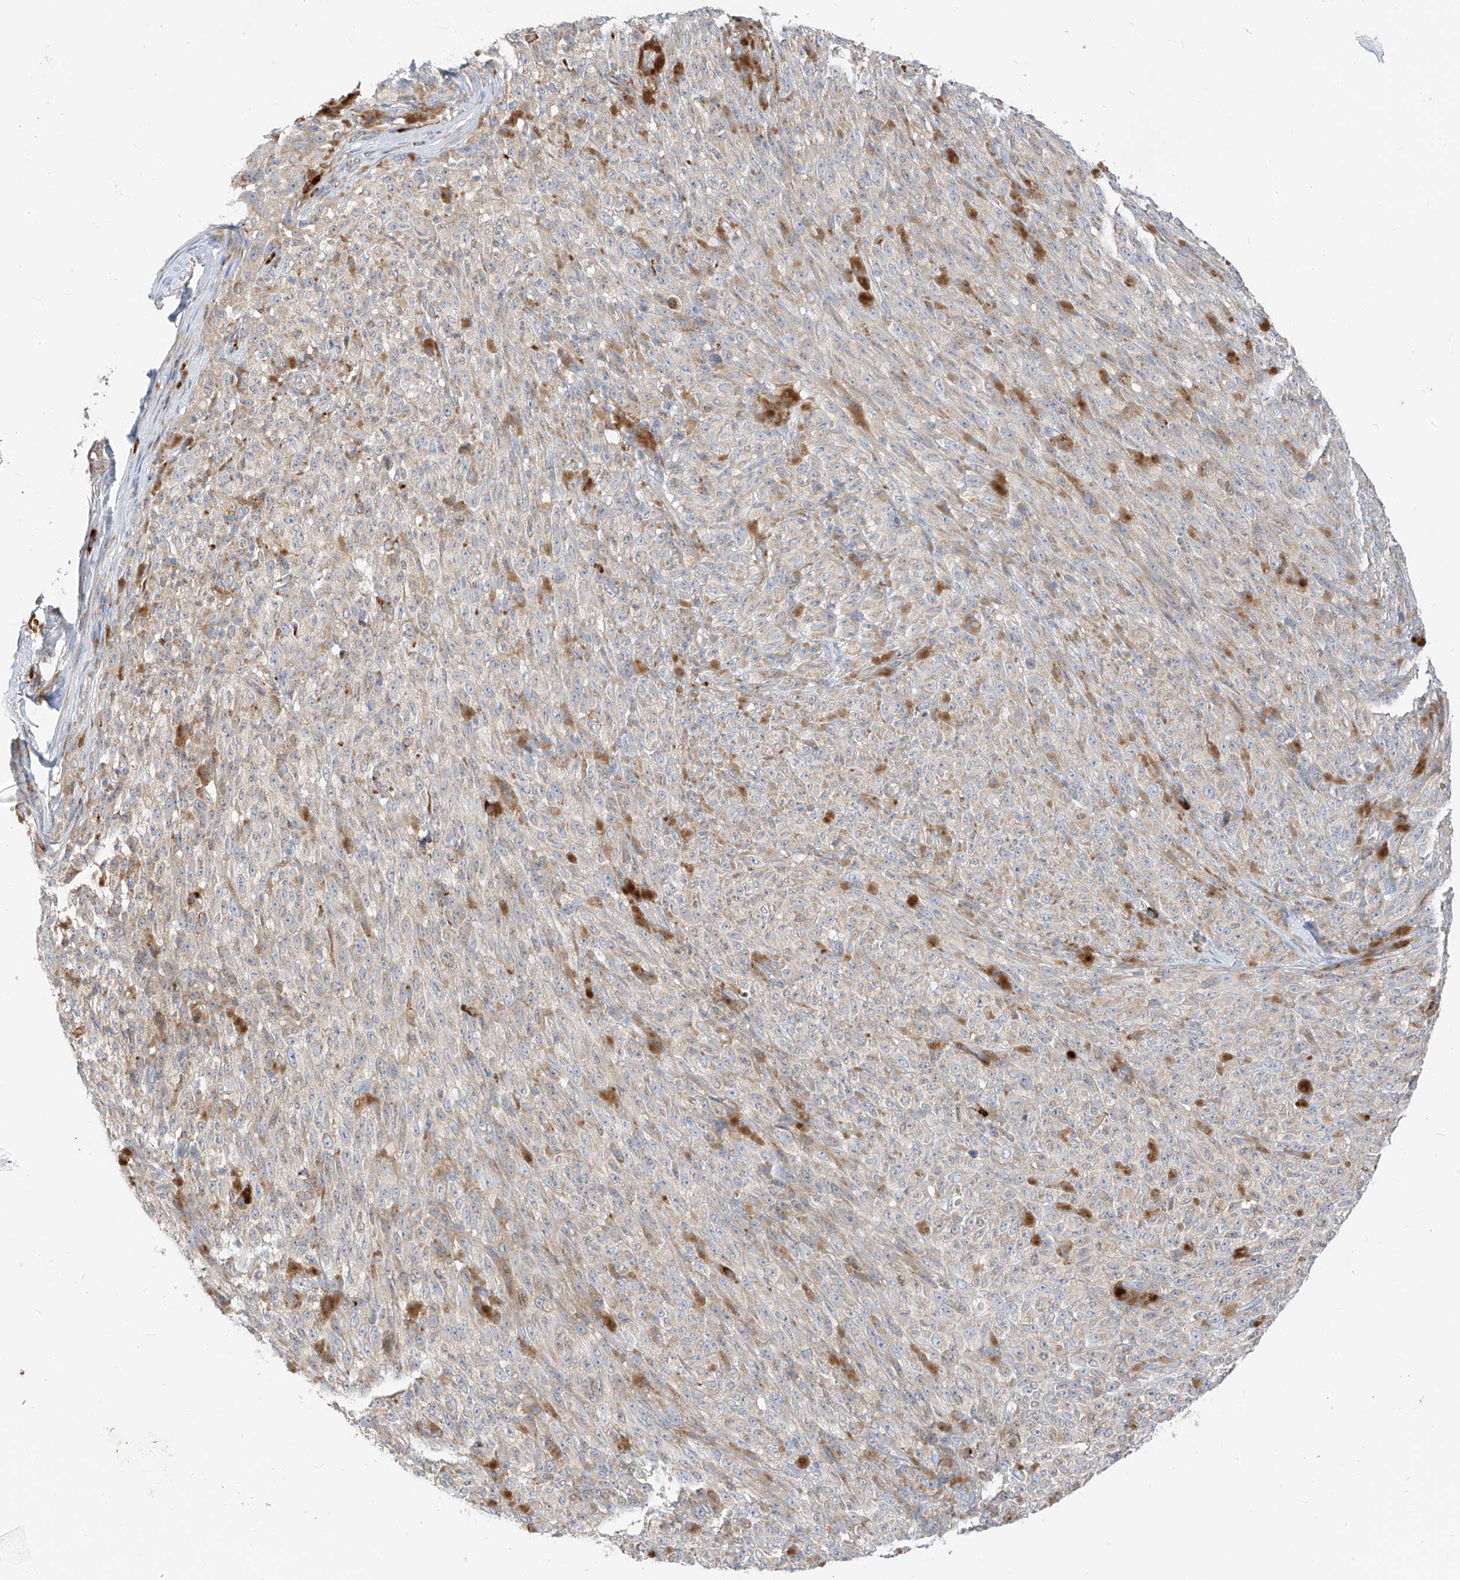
{"staining": {"intensity": "weak", "quantity": "25%-75%", "location": "cytoplasmic/membranous"}, "tissue": "melanoma", "cell_type": "Tumor cells", "image_type": "cancer", "snomed": [{"axis": "morphology", "description": "Malignant melanoma, NOS"}, {"axis": "topography", "description": "Skin"}], "caption": "Immunohistochemical staining of melanoma shows weak cytoplasmic/membranous protein positivity in approximately 25%-75% of tumor cells. The protein is shown in brown color, while the nuclei are stained blue.", "gene": "STT3A", "patient": {"sex": "female", "age": 82}}